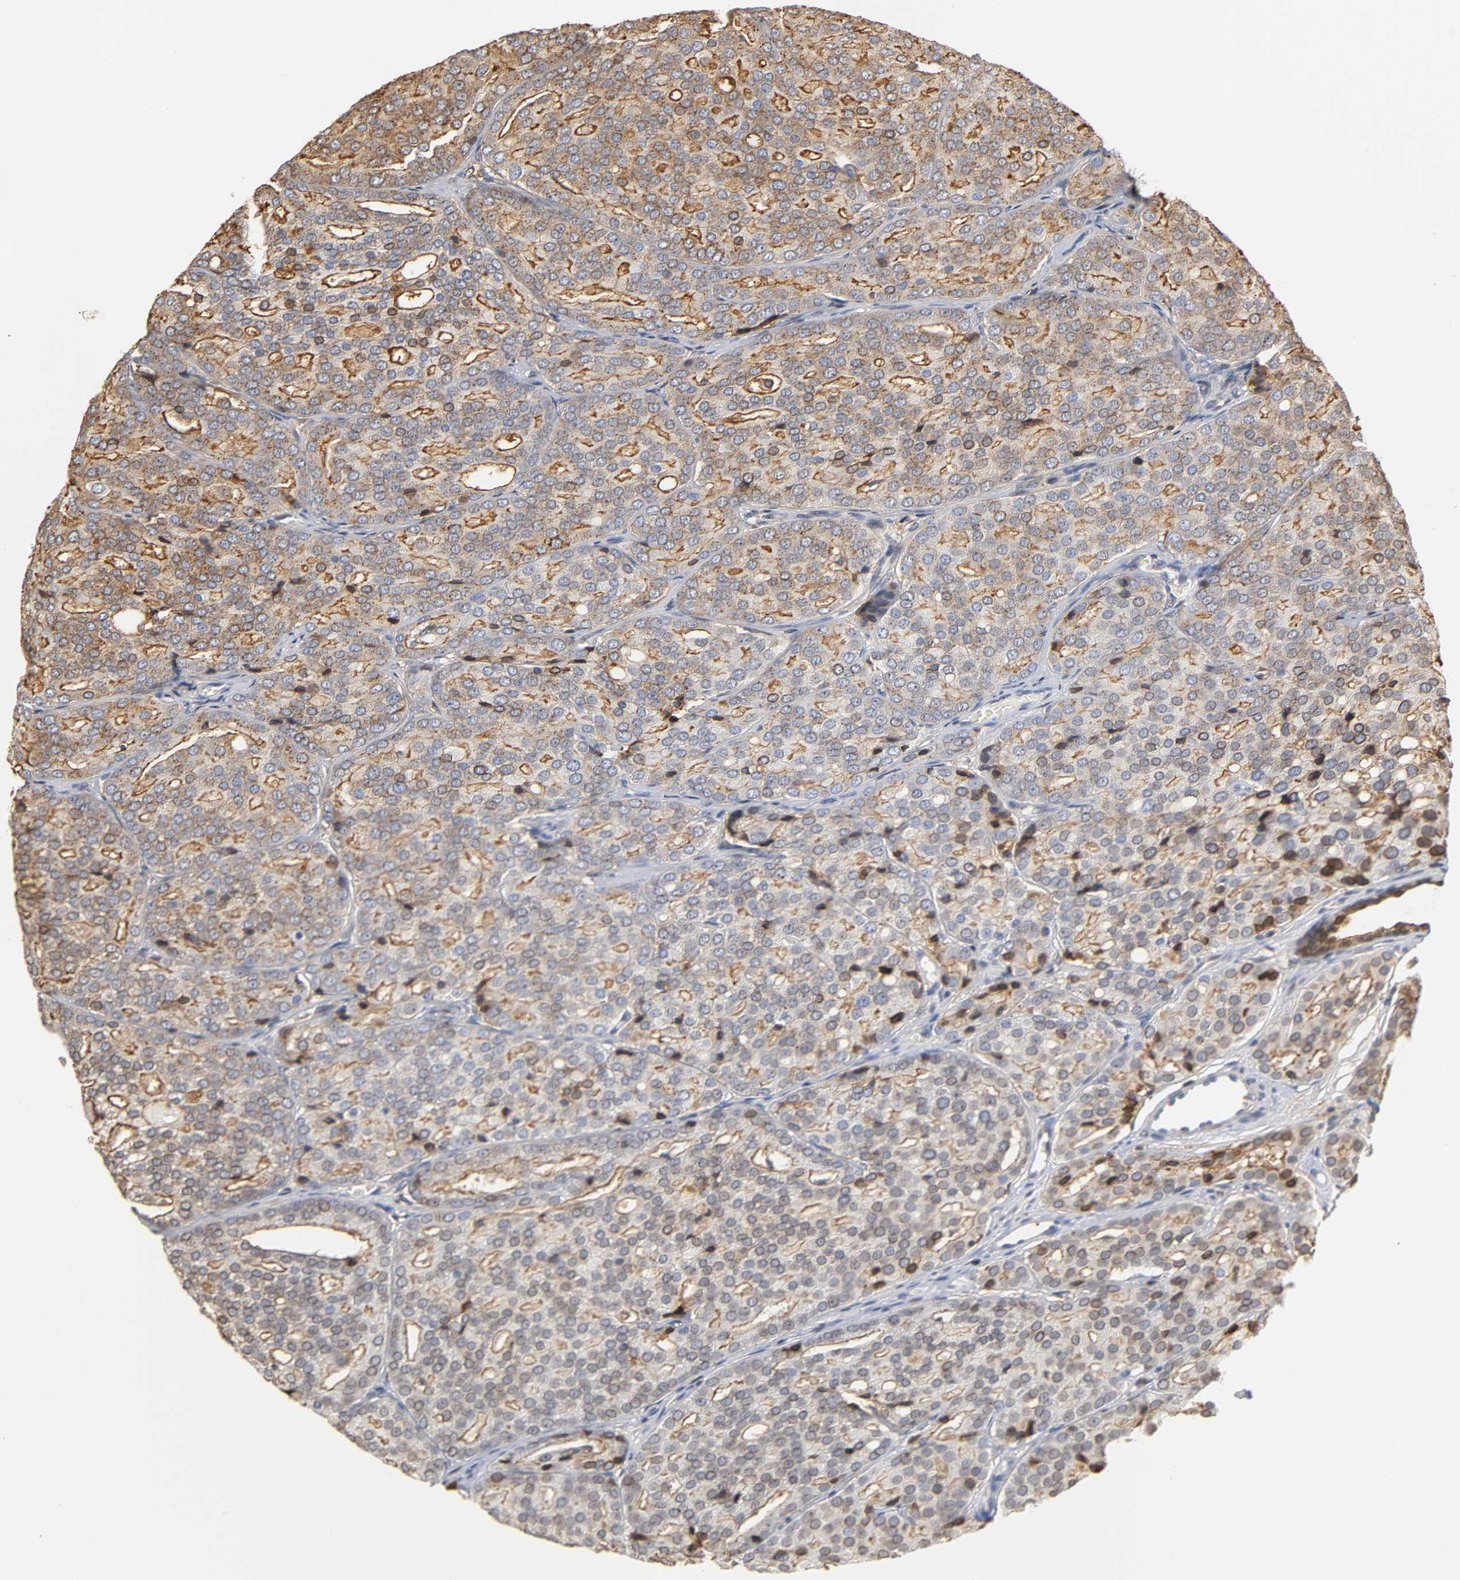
{"staining": {"intensity": "moderate", "quantity": ">75%", "location": "cytoplasmic/membranous"}, "tissue": "prostate cancer", "cell_type": "Tumor cells", "image_type": "cancer", "snomed": [{"axis": "morphology", "description": "Adenocarcinoma, High grade"}, {"axis": "topography", "description": "Prostate"}], "caption": "Tumor cells demonstrate medium levels of moderate cytoplasmic/membranous staining in about >75% of cells in prostate cancer. Ihc stains the protein in brown and the nuclei are stained blue.", "gene": "ANXA11", "patient": {"sex": "male", "age": 64}}